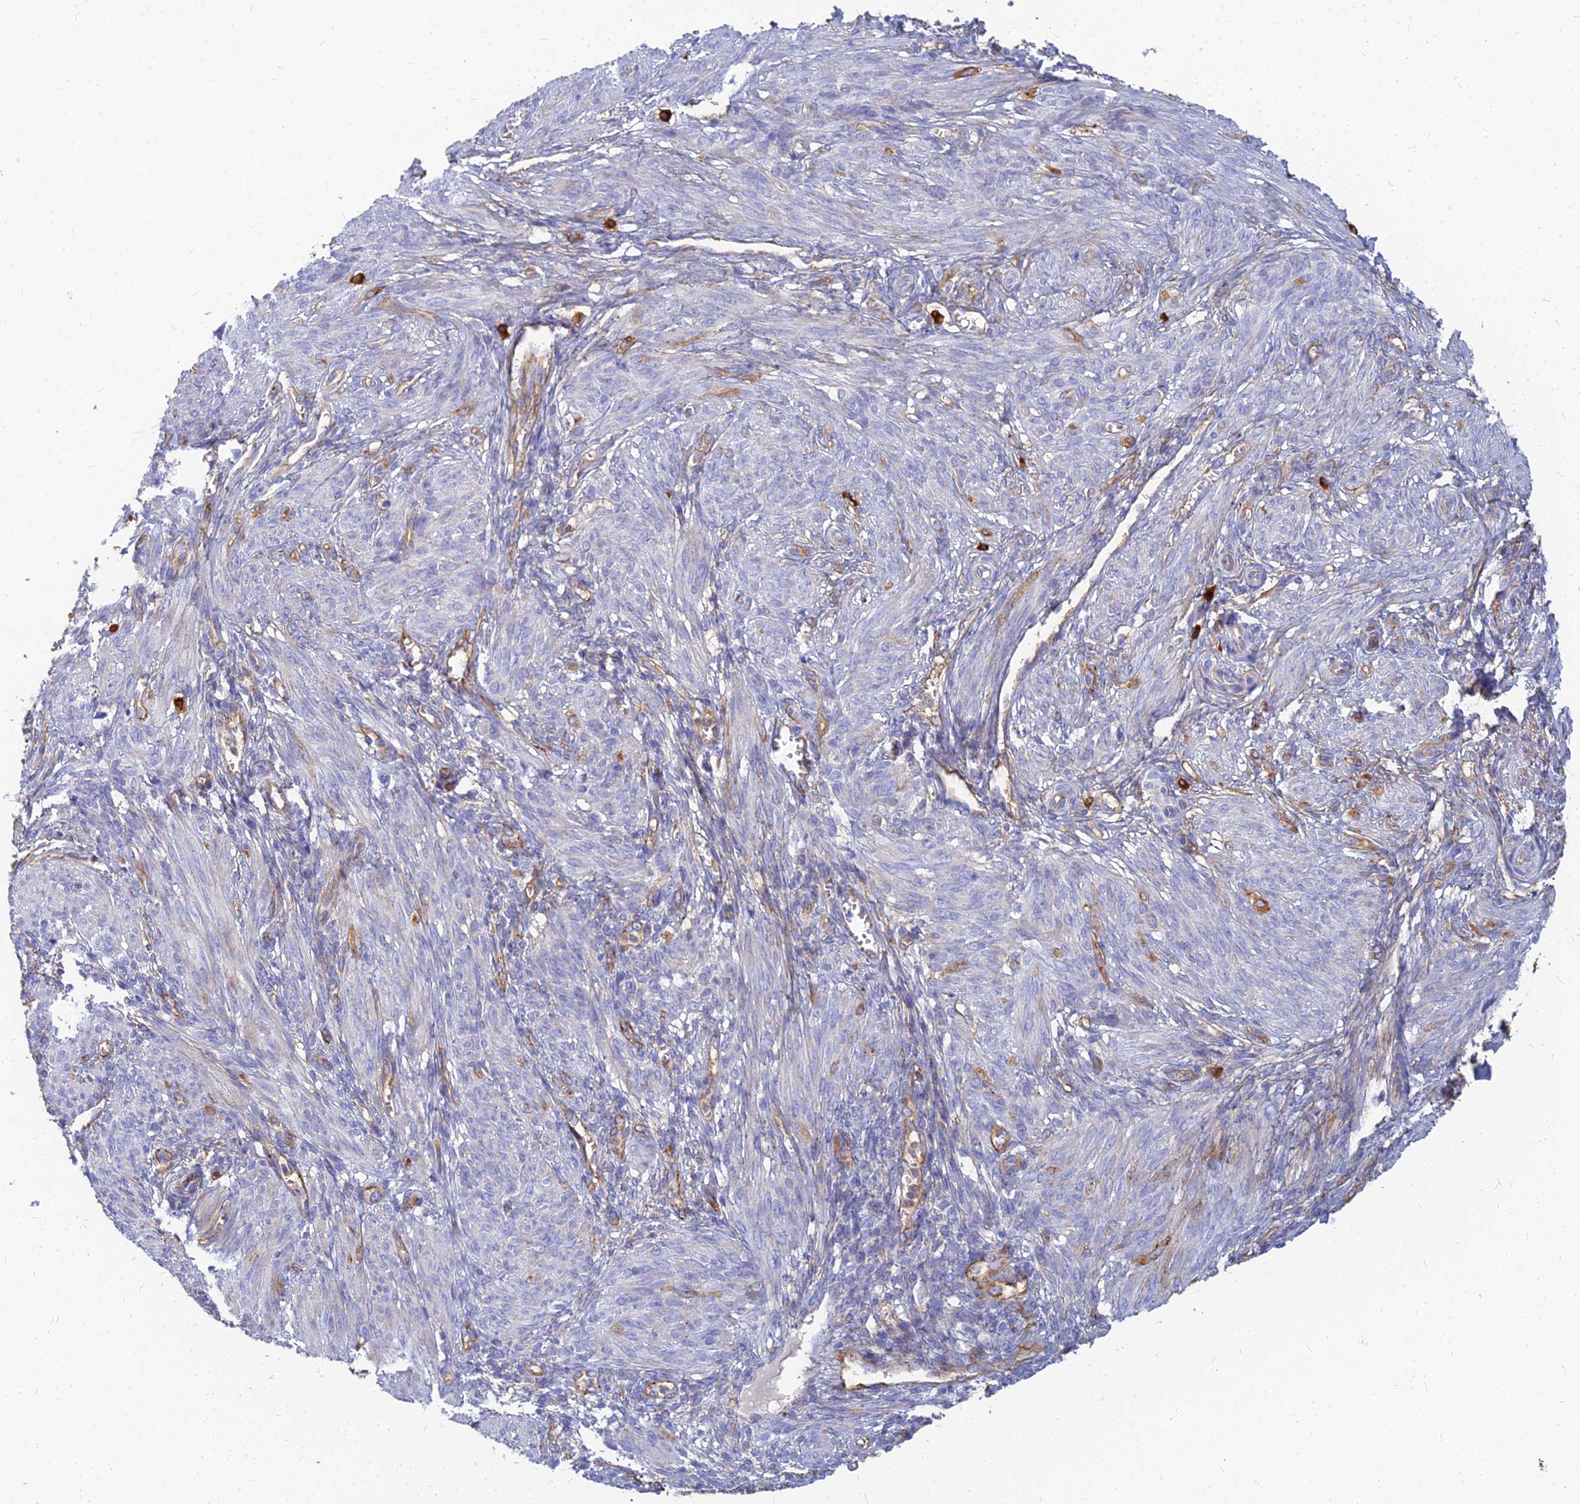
{"staining": {"intensity": "negative", "quantity": "none", "location": "none"}, "tissue": "smooth muscle", "cell_type": "Smooth muscle cells", "image_type": "normal", "snomed": [{"axis": "morphology", "description": "Normal tissue, NOS"}, {"axis": "topography", "description": "Smooth muscle"}], "caption": "An image of human smooth muscle is negative for staining in smooth muscle cells. (IHC, brightfield microscopy, high magnification).", "gene": "VAT1", "patient": {"sex": "female", "age": 39}}